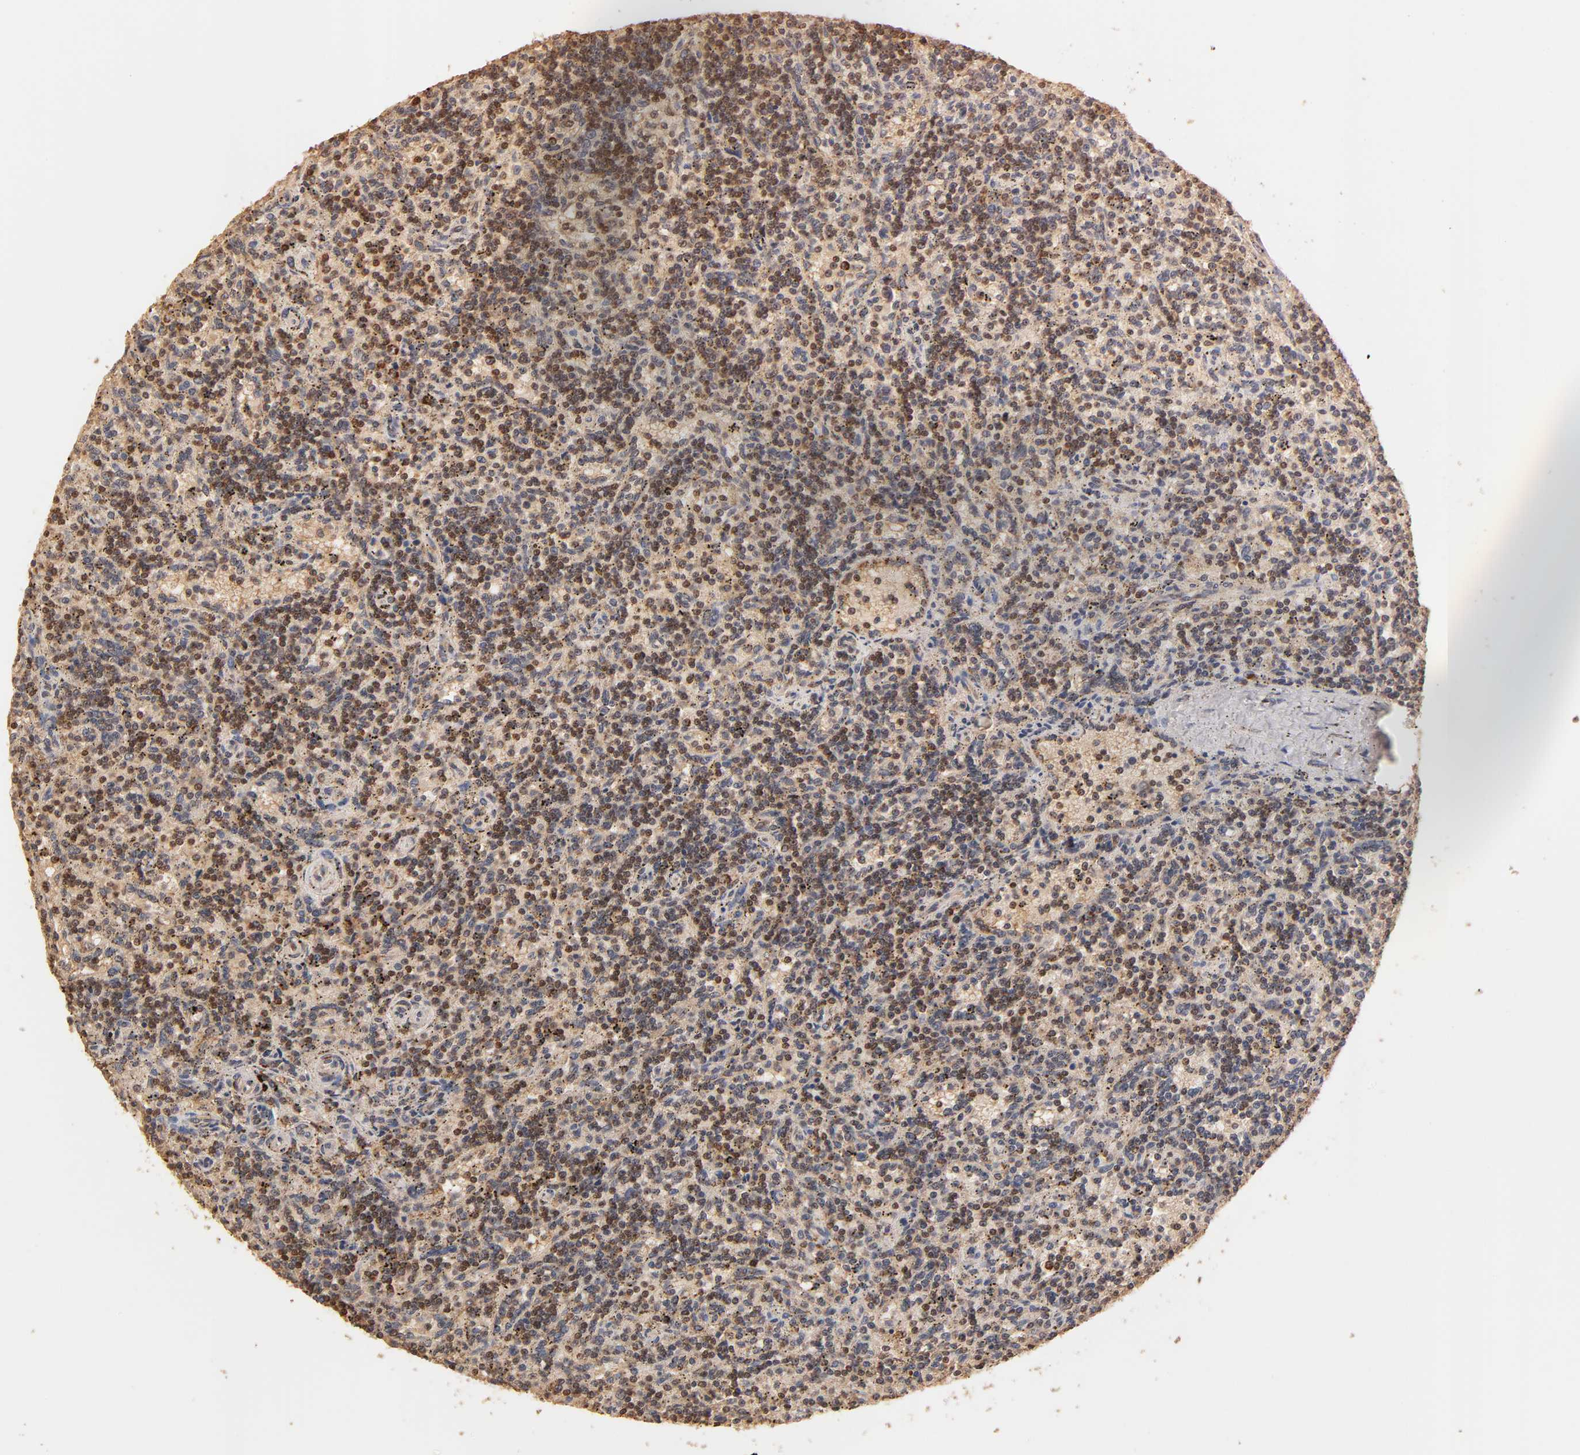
{"staining": {"intensity": "strong", "quantity": ">75%", "location": "cytoplasmic/membranous"}, "tissue": "lymphoma", "cell_type": "Tumor cells", "image_type": "cancer", "snomed": [{"axis": "morphology", "description": "Malignant lymphoma, non-Hodgkin's type, Low grade"}, {"axis": "topography", "description": "Spleen"}], "caption": "Protein analysis of malignant lymphoma, non-Hodgkin's type (low-grade) tissue displays strong cytoplasmic/membranous staining in approximately >75% of tumor cells.", "gene": "PKN1", "patient": {"sex": "male", "age": 73}}